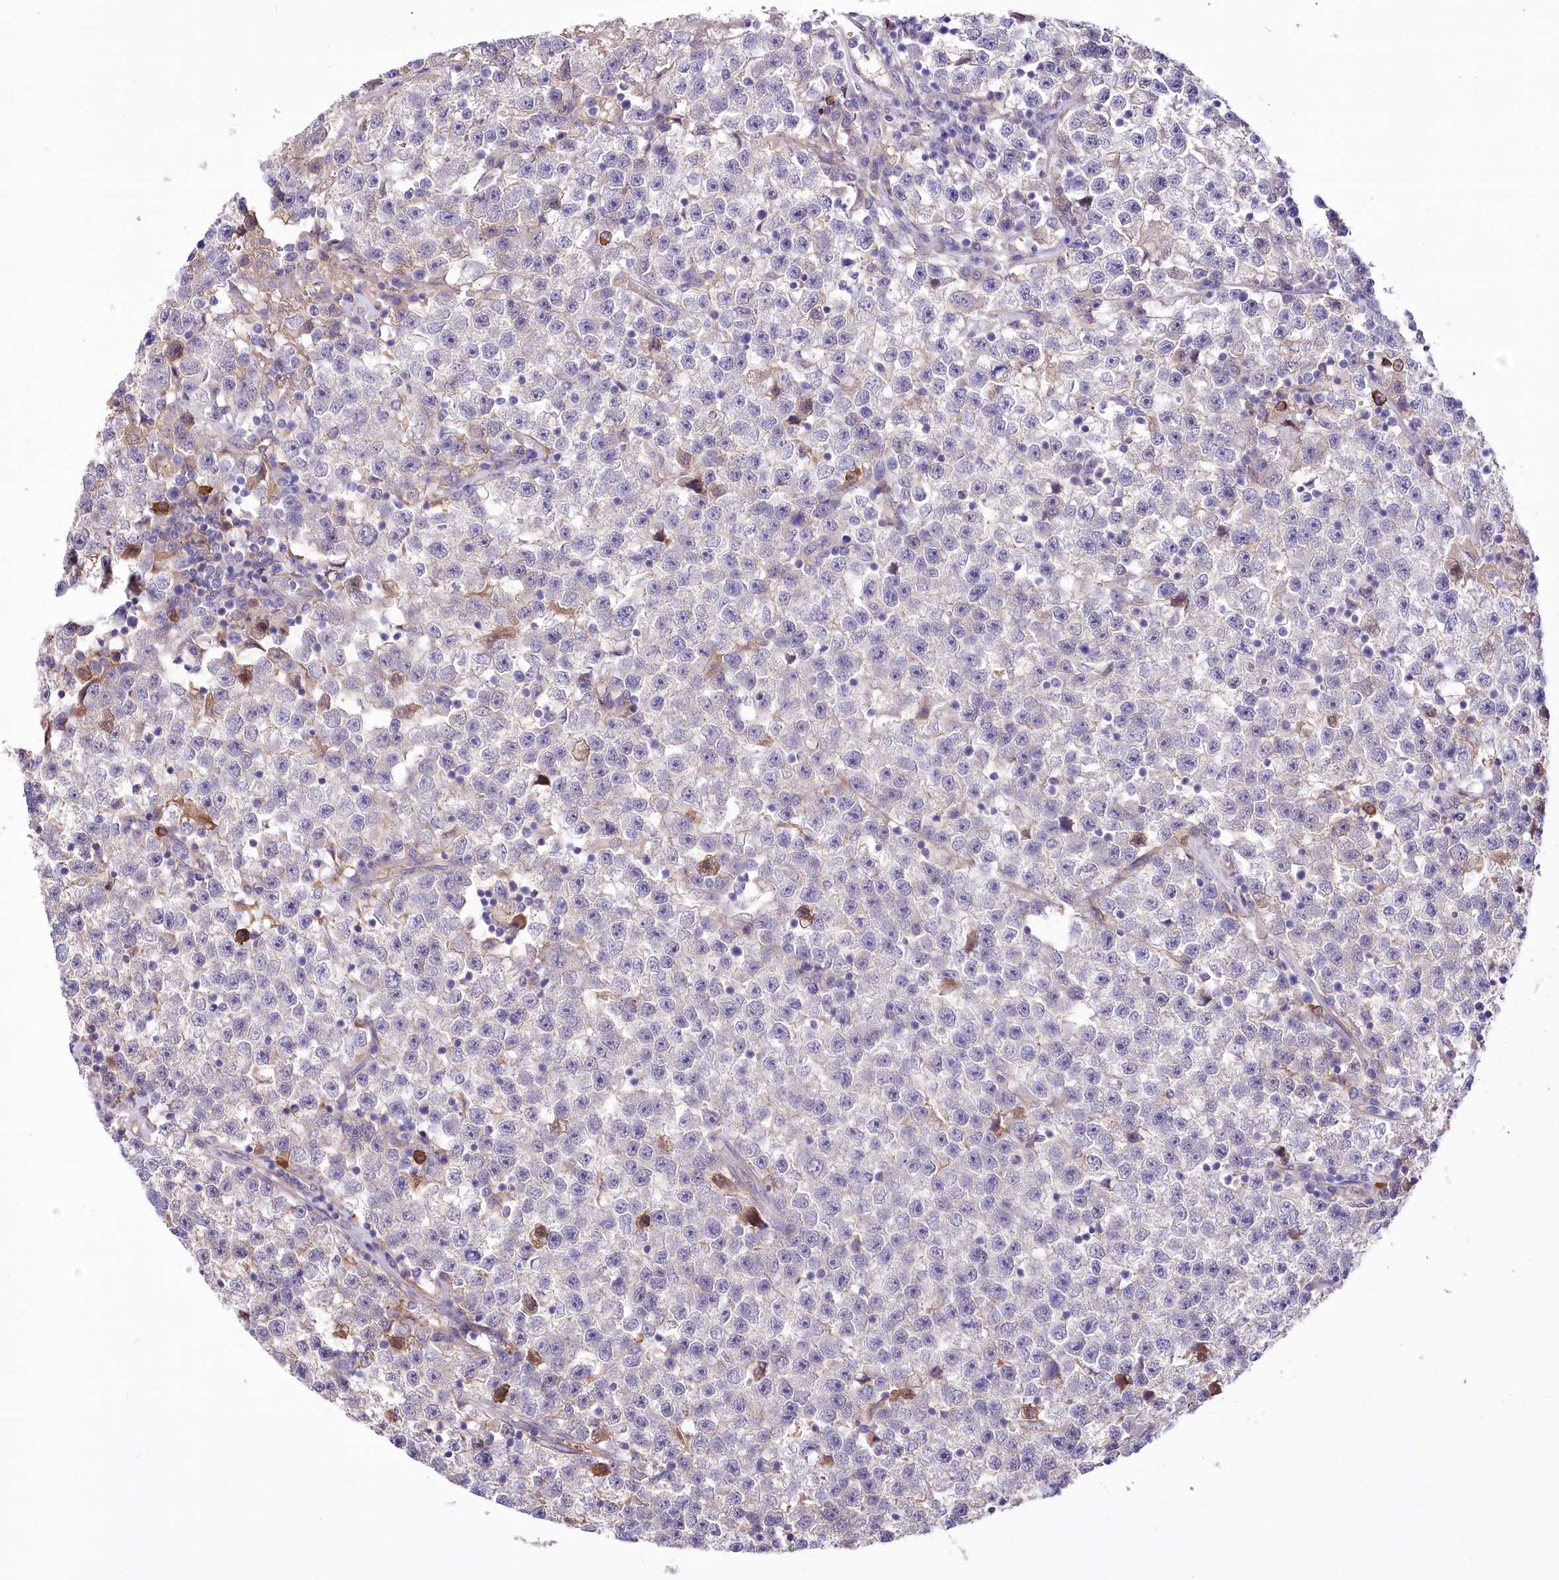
{"staining": {"intensity": "negative", "quantity": "none", "location": "none"}, "tissue": "testis cancer", "cell_type": "Tumor cells", "image_type": "cancer", "snomed": [{"axis": "morphology", "description": "Seminoma, NOS"}, {"axis": "topography", "description": "Testis"}], "caption": "A micrograph of human testis cancer is negative for staining in tumor cells.", "gene": "CEP164", "patient": {"sex": "male", "age": 22}}